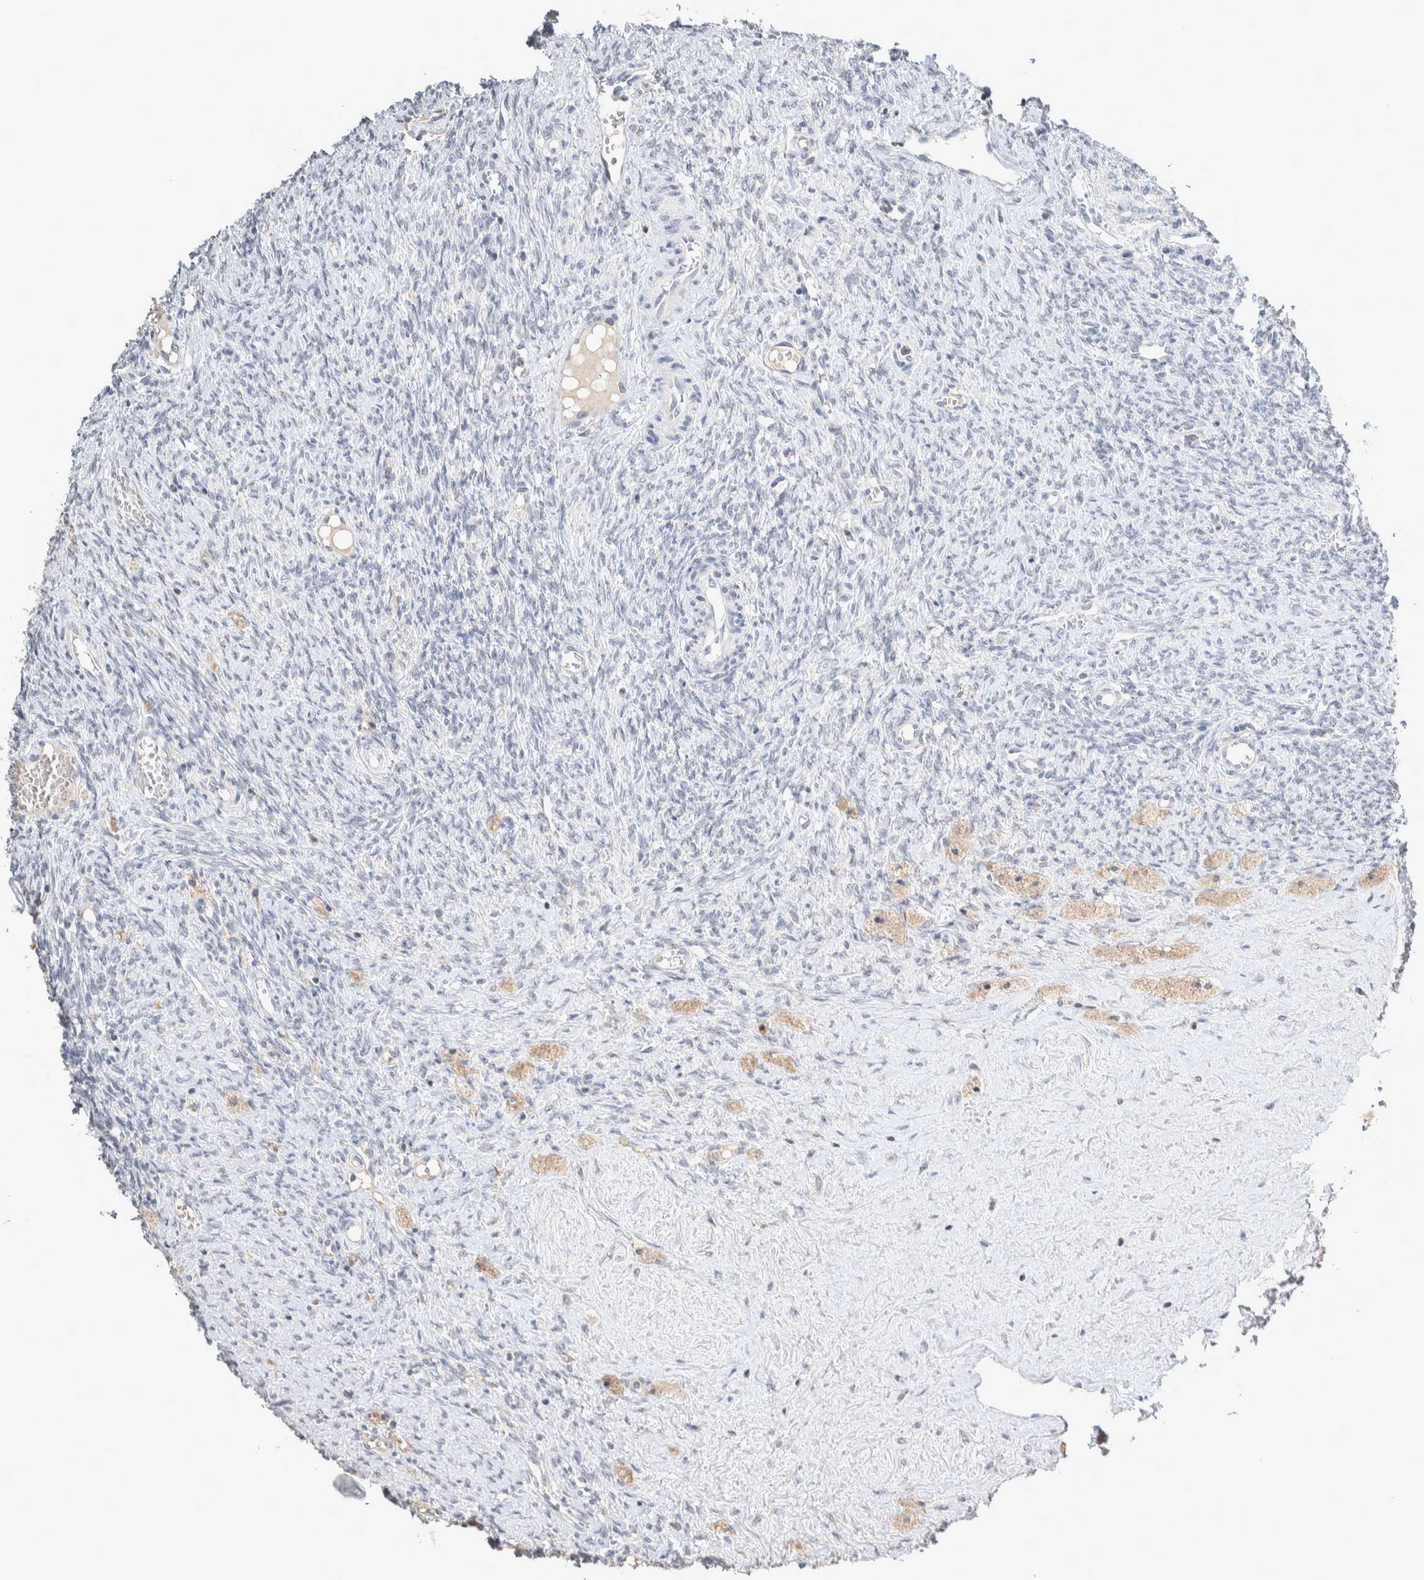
{"staining": {"intensity": "weak", "quantity": "<25%", "location": "cytoplasmic/membranous"}, "tissue": "ovary", "cell_type": "Follicle cells", "image_type": "normal", "snomed": [{"axis": "morphology", "description": "Normal tissue, NOS"}, {"axis": "topography", "description": "Ovary"}], "caption": "The immunohistochemistry (IHC) photomicrograph has no significant staining in follicle cells of ovary.", "gene": "CRAT", "patient": {"sex": "female", "age": 41}}